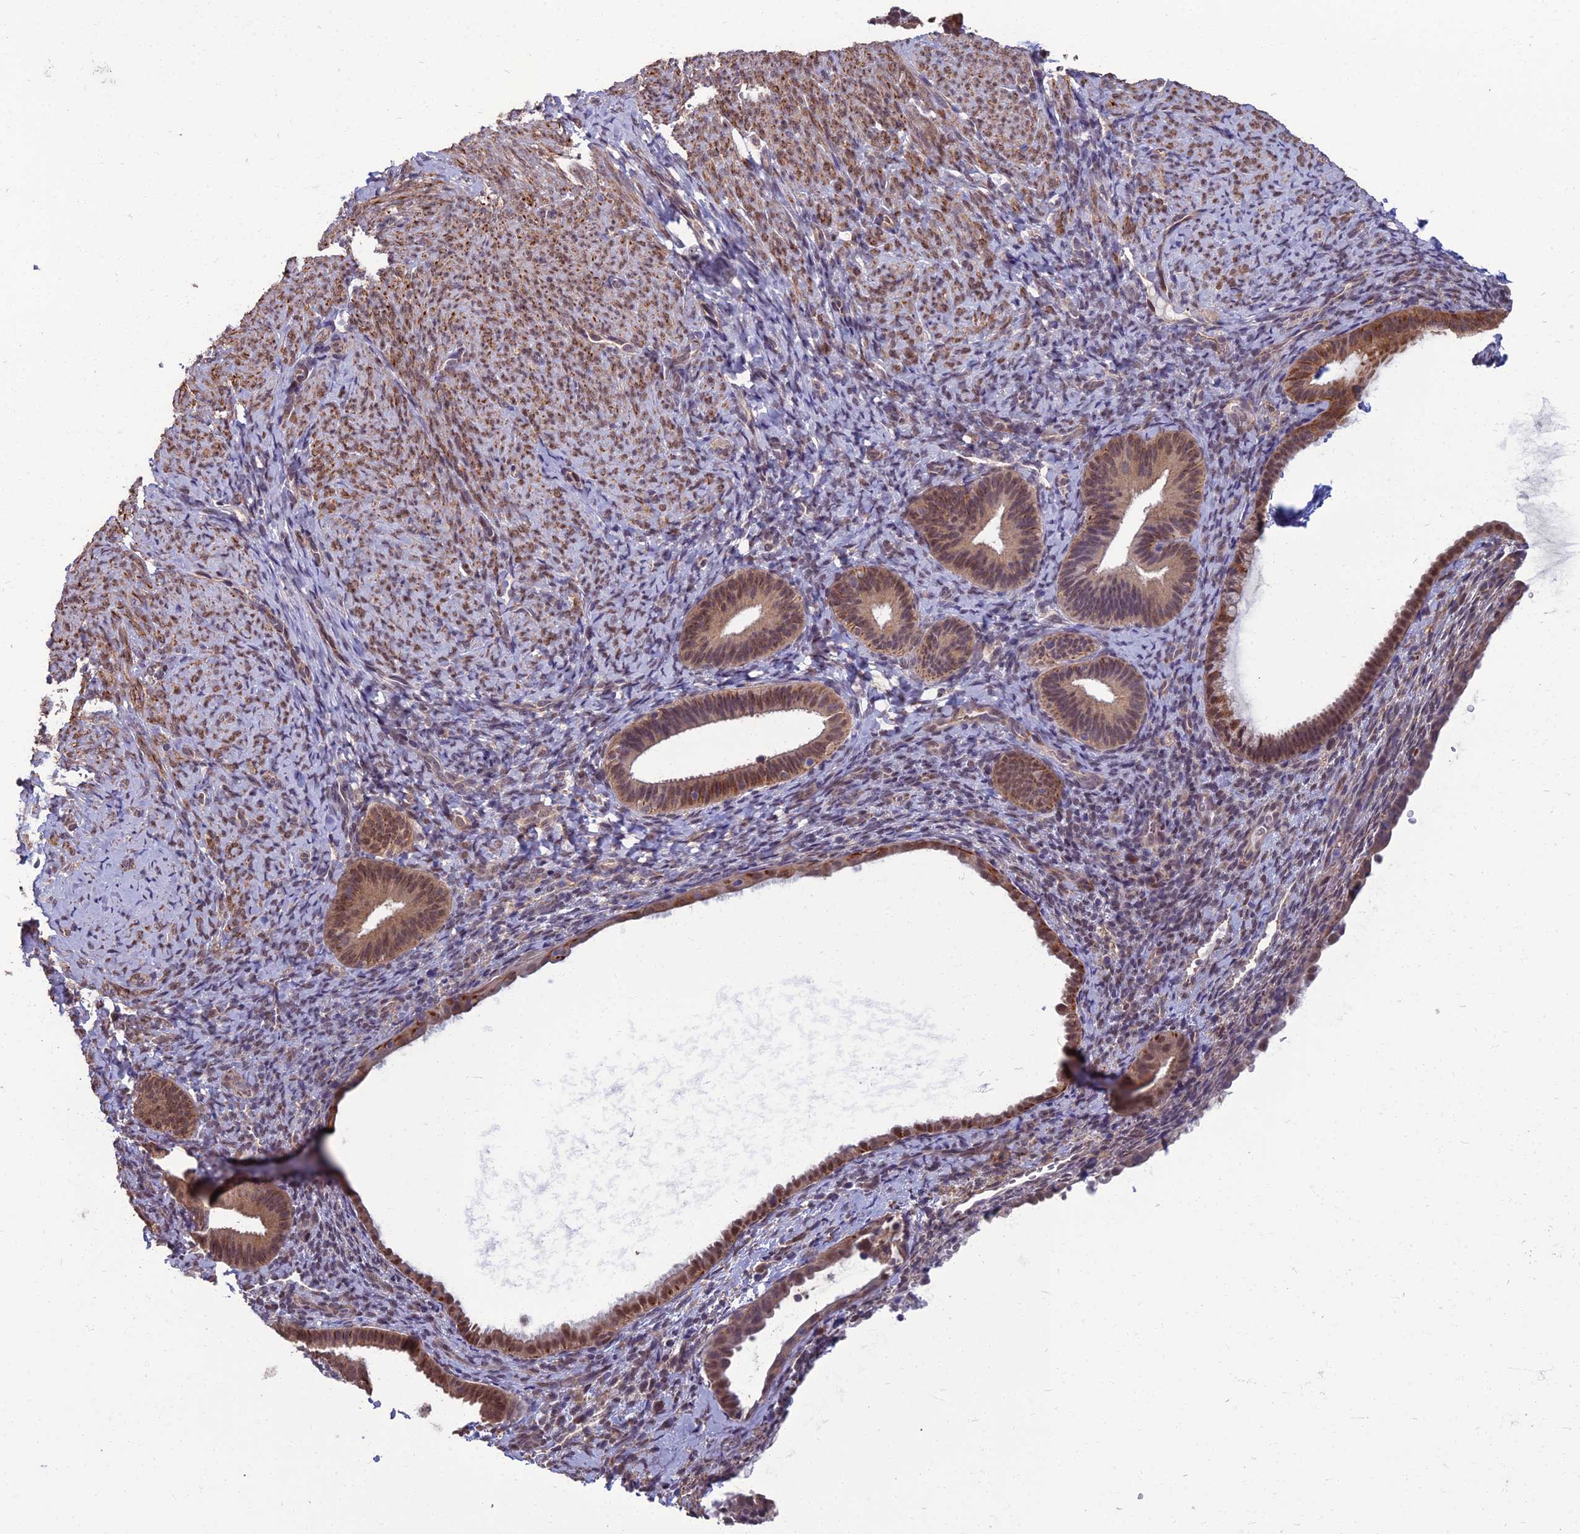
{"staining": {"intensity": "moderate", "quantity": "<25%", "location": "nuclear"}, "tissue": "endometrium", "cell_type": "Cells in endometrial stroma", "image_type": "normal", "snomed": [{"axis": "morphology", "description": "Normal tissue, NOS"}, {"axis": "topography", "description": "Endometrium"}], "caption": "Protein staining of unremarkable endometrium displays moderate nuclear expression in approximately <25% of cells in endometrial stroma.", "gene": "NR4A3", "patient": {"sex": "female", "age": 65}}